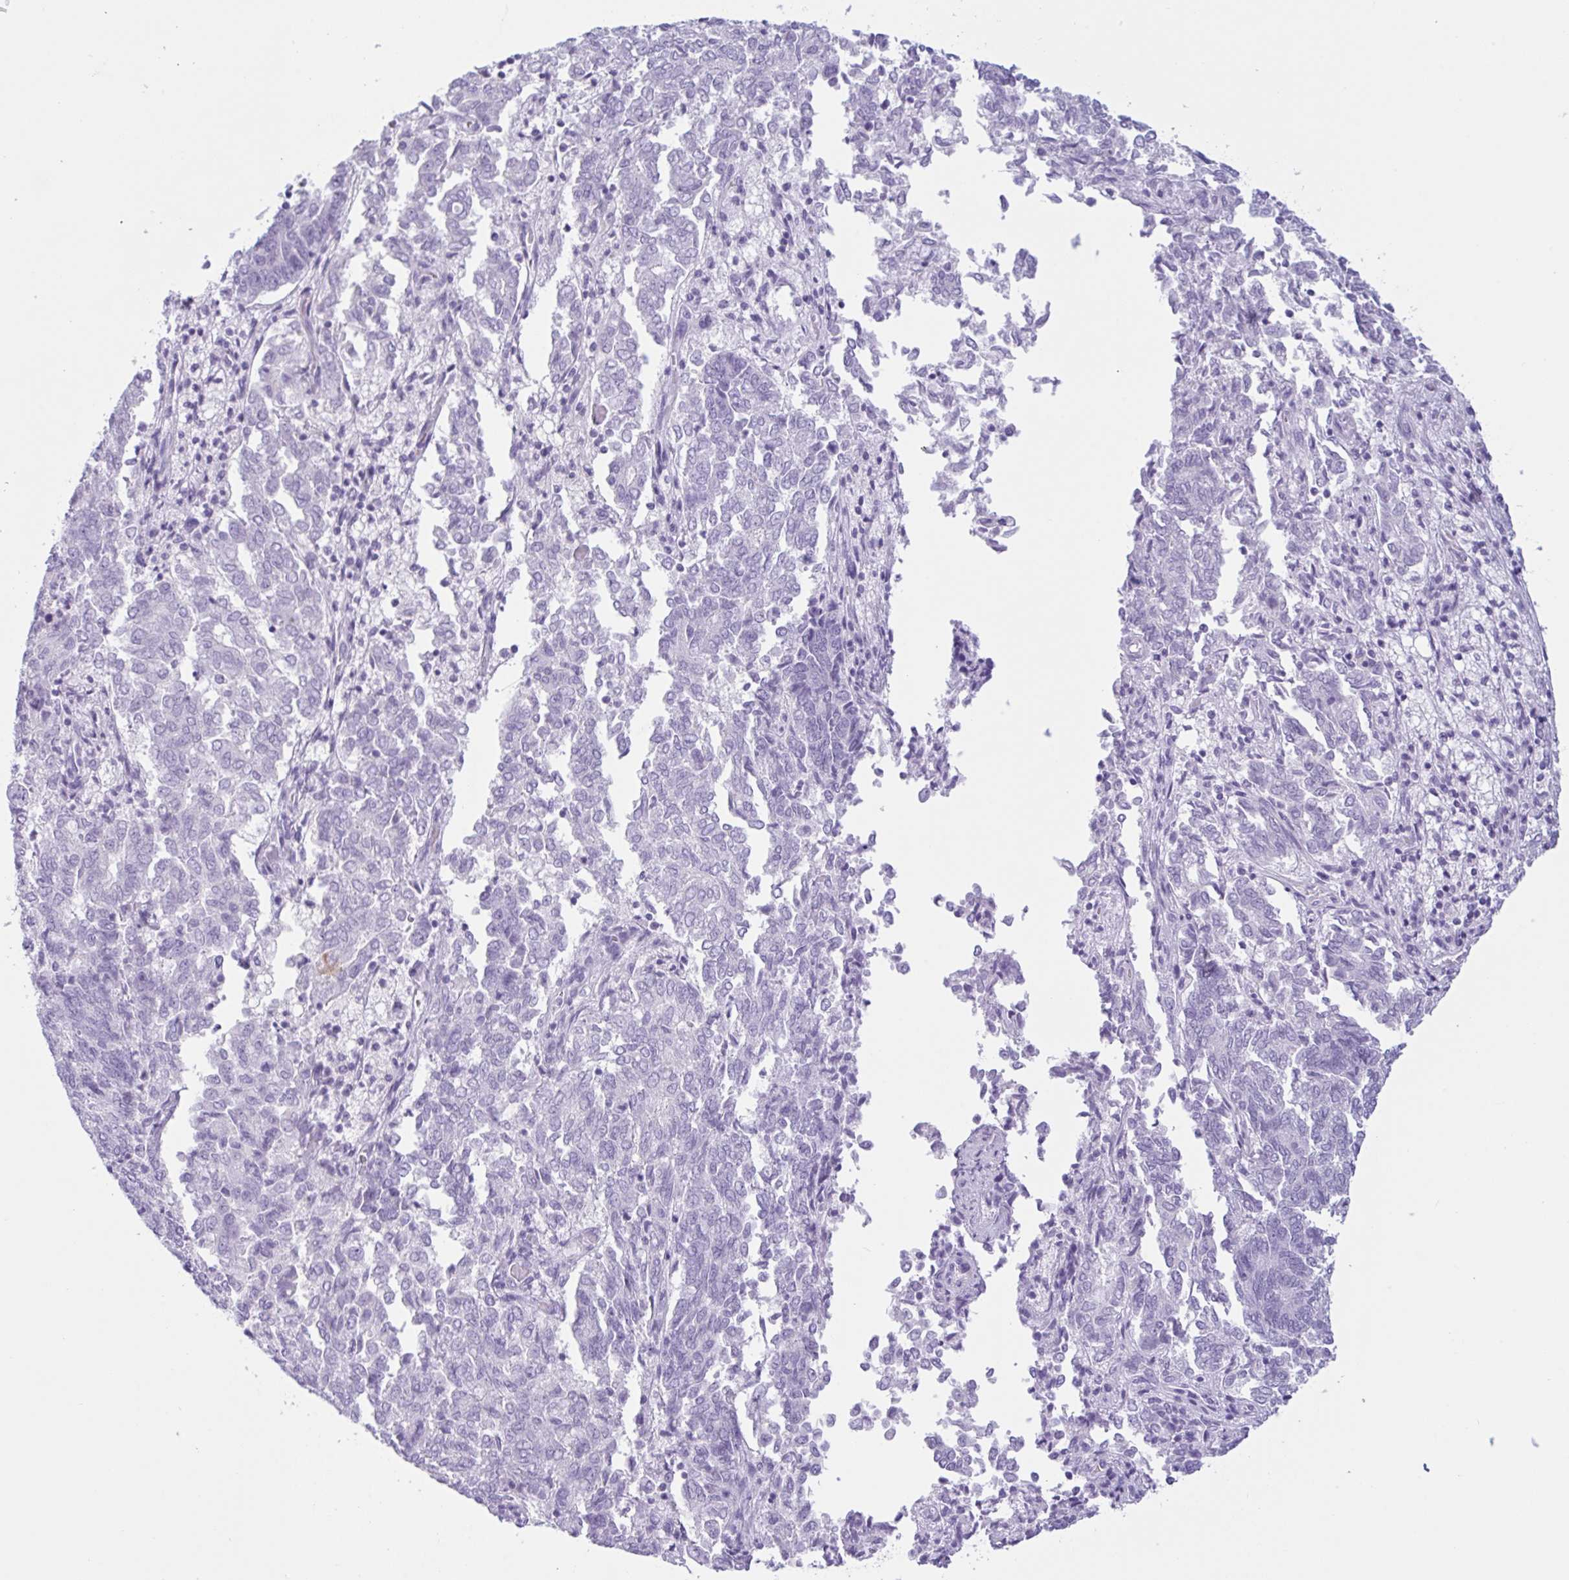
{"staining": {"intensity": "negative", "quantity": "none", "location": "none"}, "tissue": "endometrial cancer", "cell_type": "Tumor cells", "image_type": "cancer", "snomed": [{"axis": "morphology", "description": "Adenocarcinoma, NOS"}, {"axis": "topography", "description": "Endometrium"}], "caption": "High power microscopy histopathology image of an immunohistochemistry (IHC) image of endometrial cancer, revealing no significant expression in tumor cells. (DAB (3,3'-diaminobenzidine) immunohistochemistry (IHC), high magnification).", "gene": "CTSE", "patient": {"sex": "female", "age": 80}}